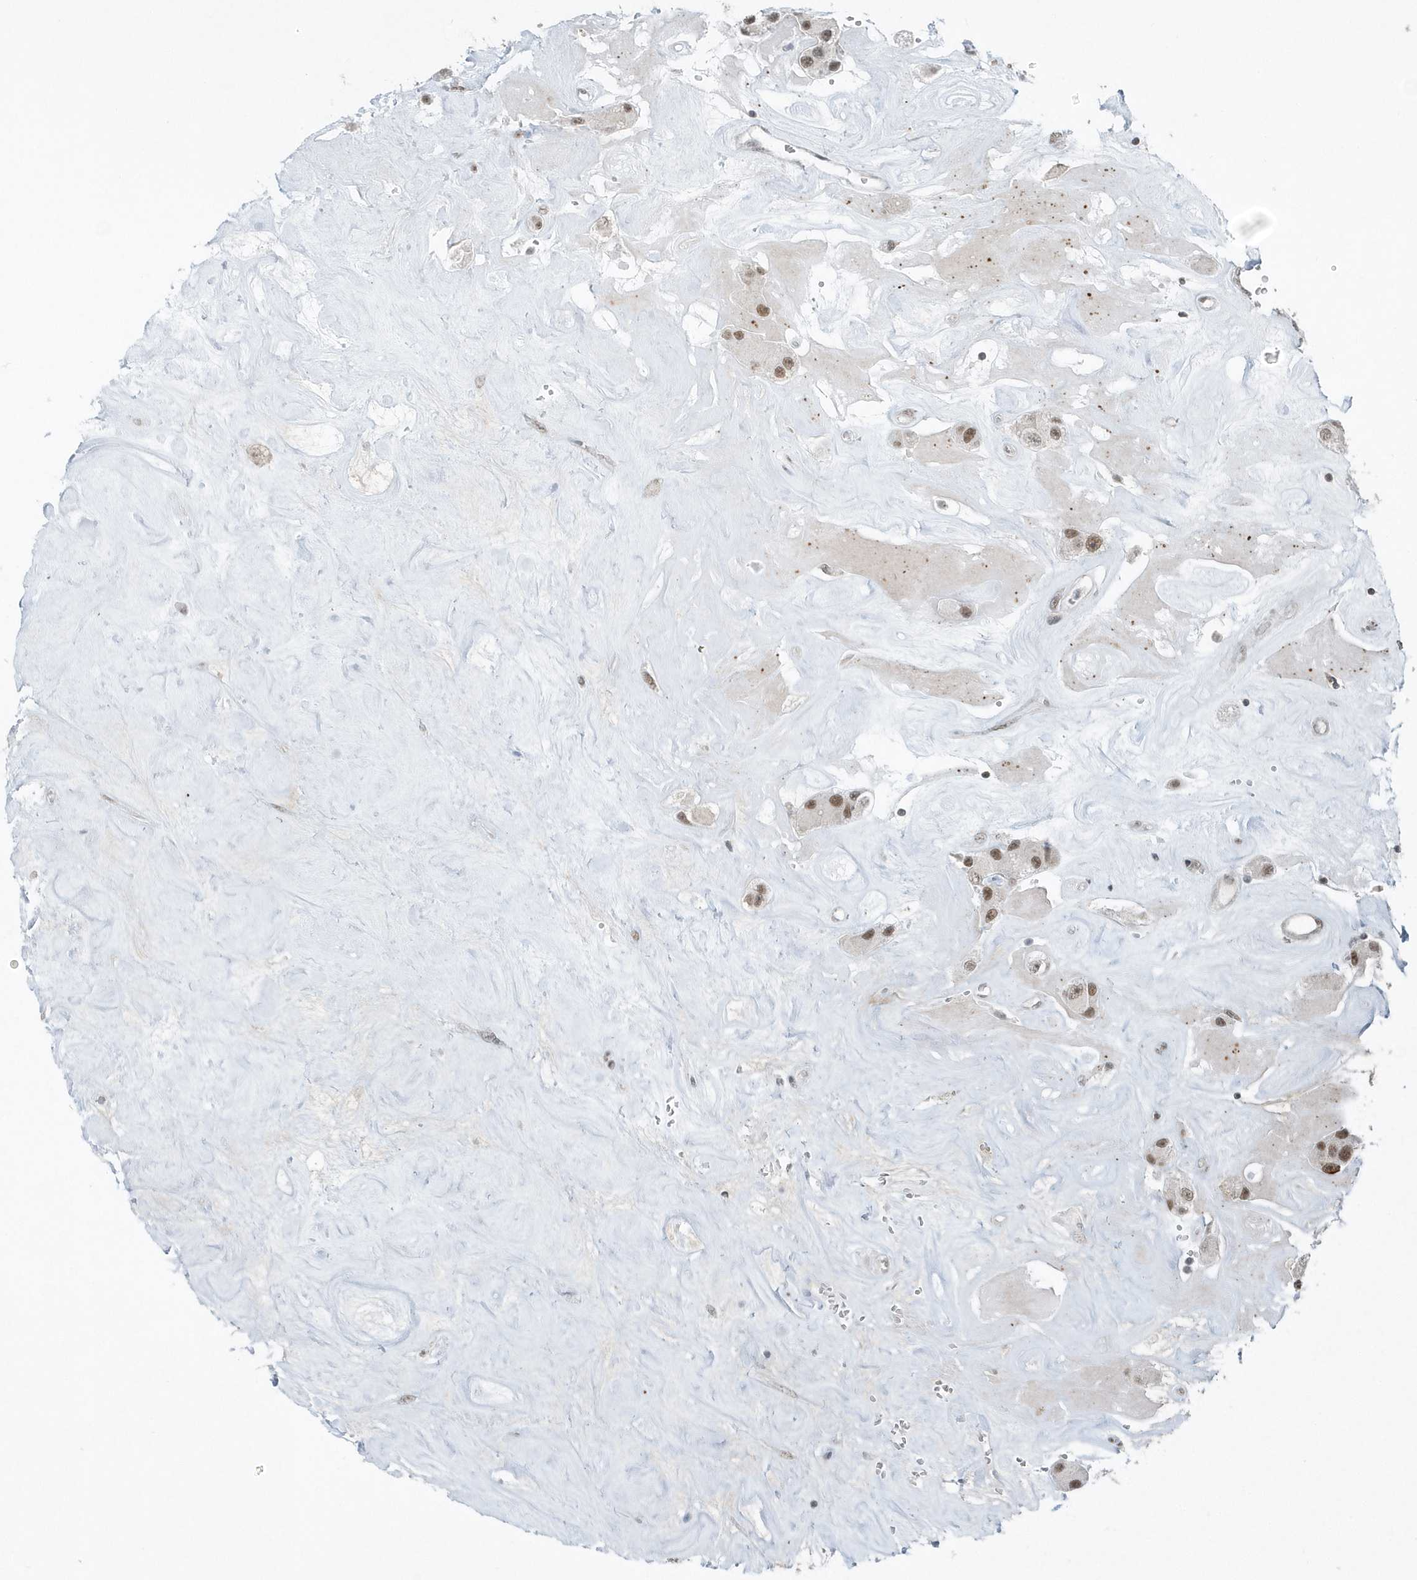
{"staining": {"intensity": "moderate", "quantity": ">75%", "location": "nuclear"}, "tissue": "carcinoid", "cell_type": "Tumor cells", "image_type": "cancer", "snomed": [{"axis": "morphology", "description": "Carcinoid, malignant, NOS"}, {"axis": "topography", "description": "Pancreas"}], "caption": "Immunohistochemistry (IHC) image of malignant carcinoid stained for a protein (brown), which exhibits medium levels of moderate nuclear positivity in approximately >75% of tumor cells.", "gene": "YTHDC1", "patient": {"sex": "male", "age": 41}}